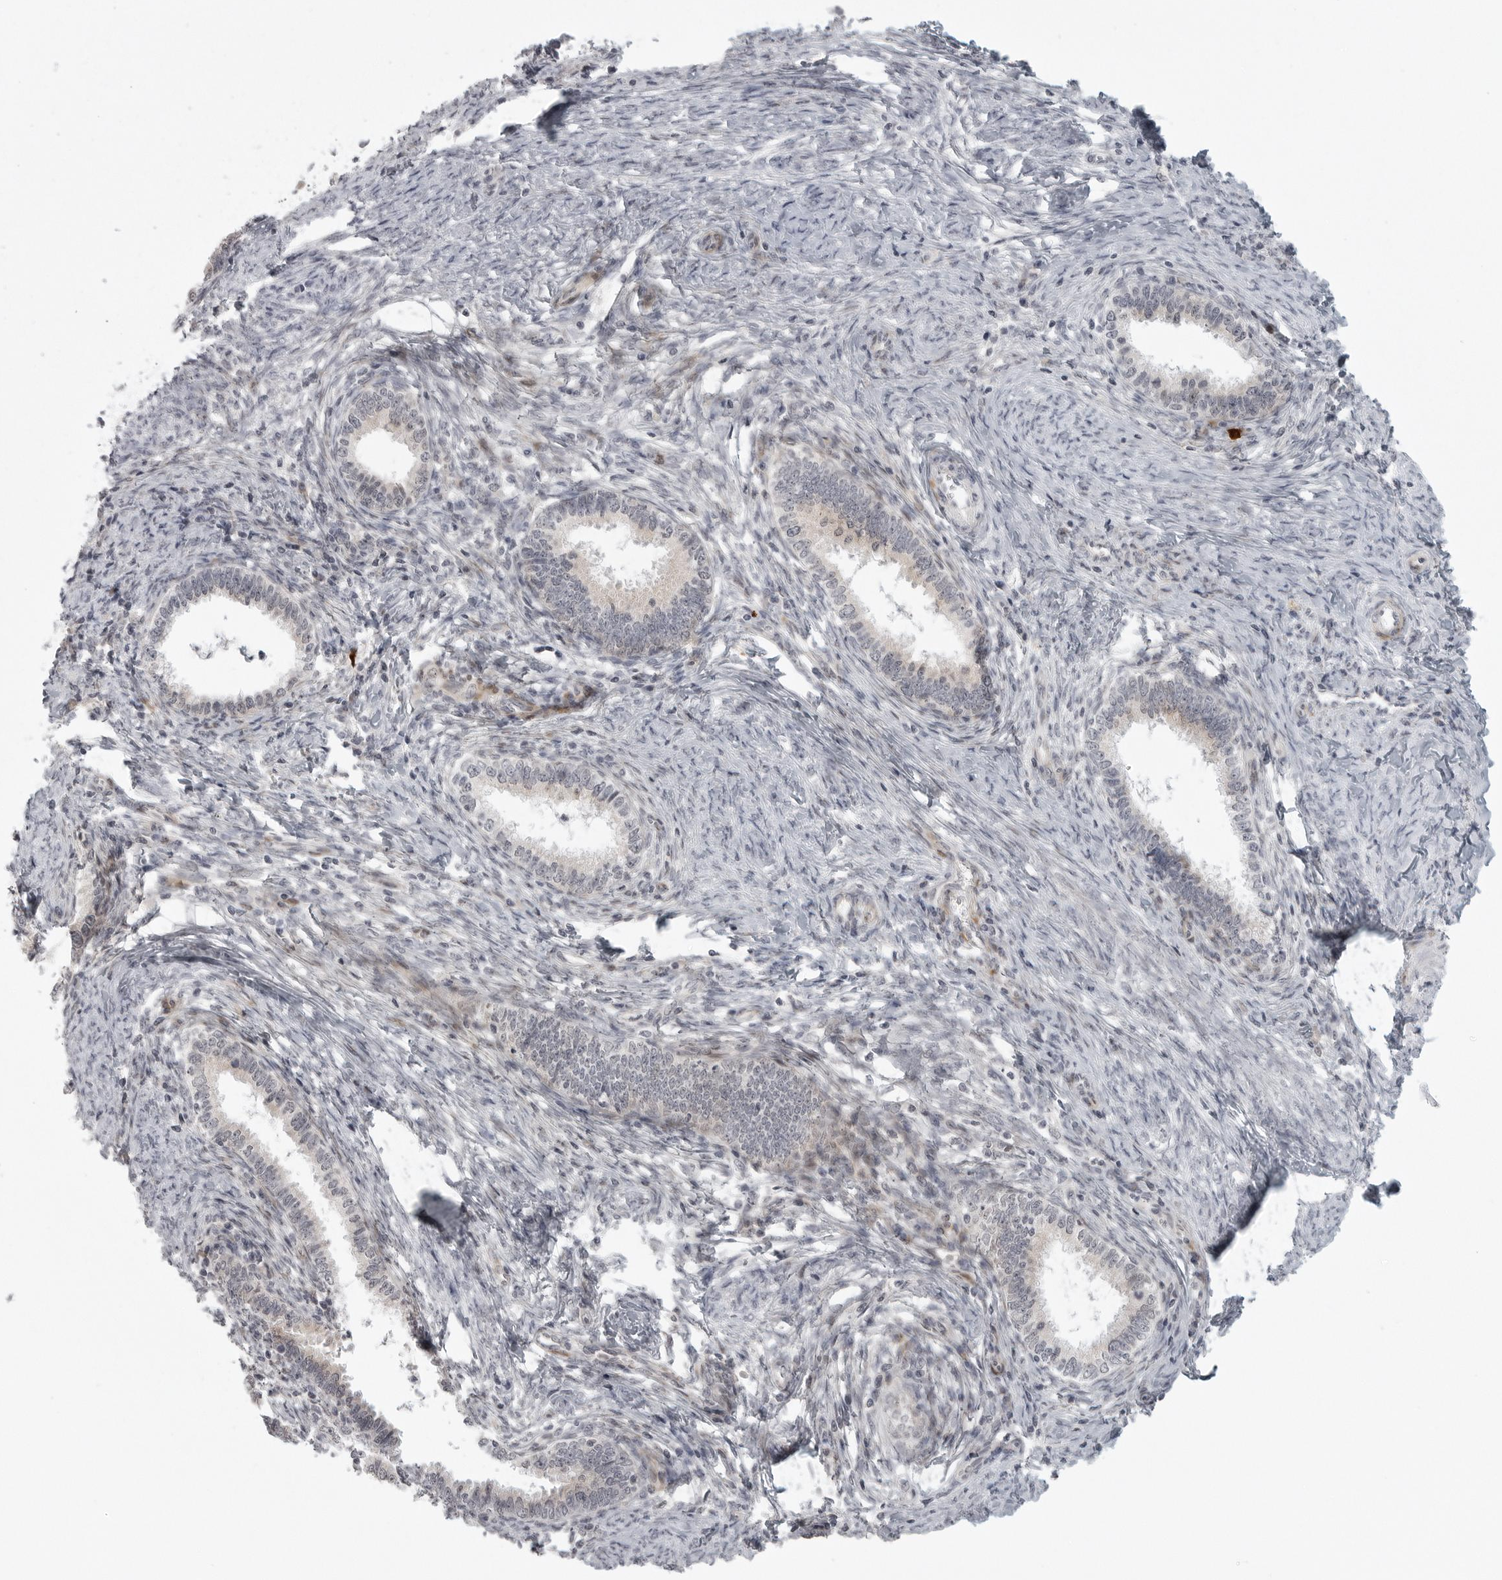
{"staining": {"intensity": "negative", "quantity": "none", "location": "none"}, "tissue": "cervical cancer", "cell_type": "Tumor cells", "image_type": "cancer", "snomed": [{"axis": "morphology", "description": "Adenocarcinoma, NOS"}, {"axis": "topography", "description": "Cervix"}], "caption": "Immunohistochemistry (IHC) photomicrograph of neoplastic tissue: cervical cancer stained with DAB (3,3'-diaminobenzidine) demonstrates no significant protein positivity in tumor cells. (DAB IHC visualized using brightfield microscopy, high magnification).", "gene": "TUT4", "patient": {"sex": "female", "age": 36}}